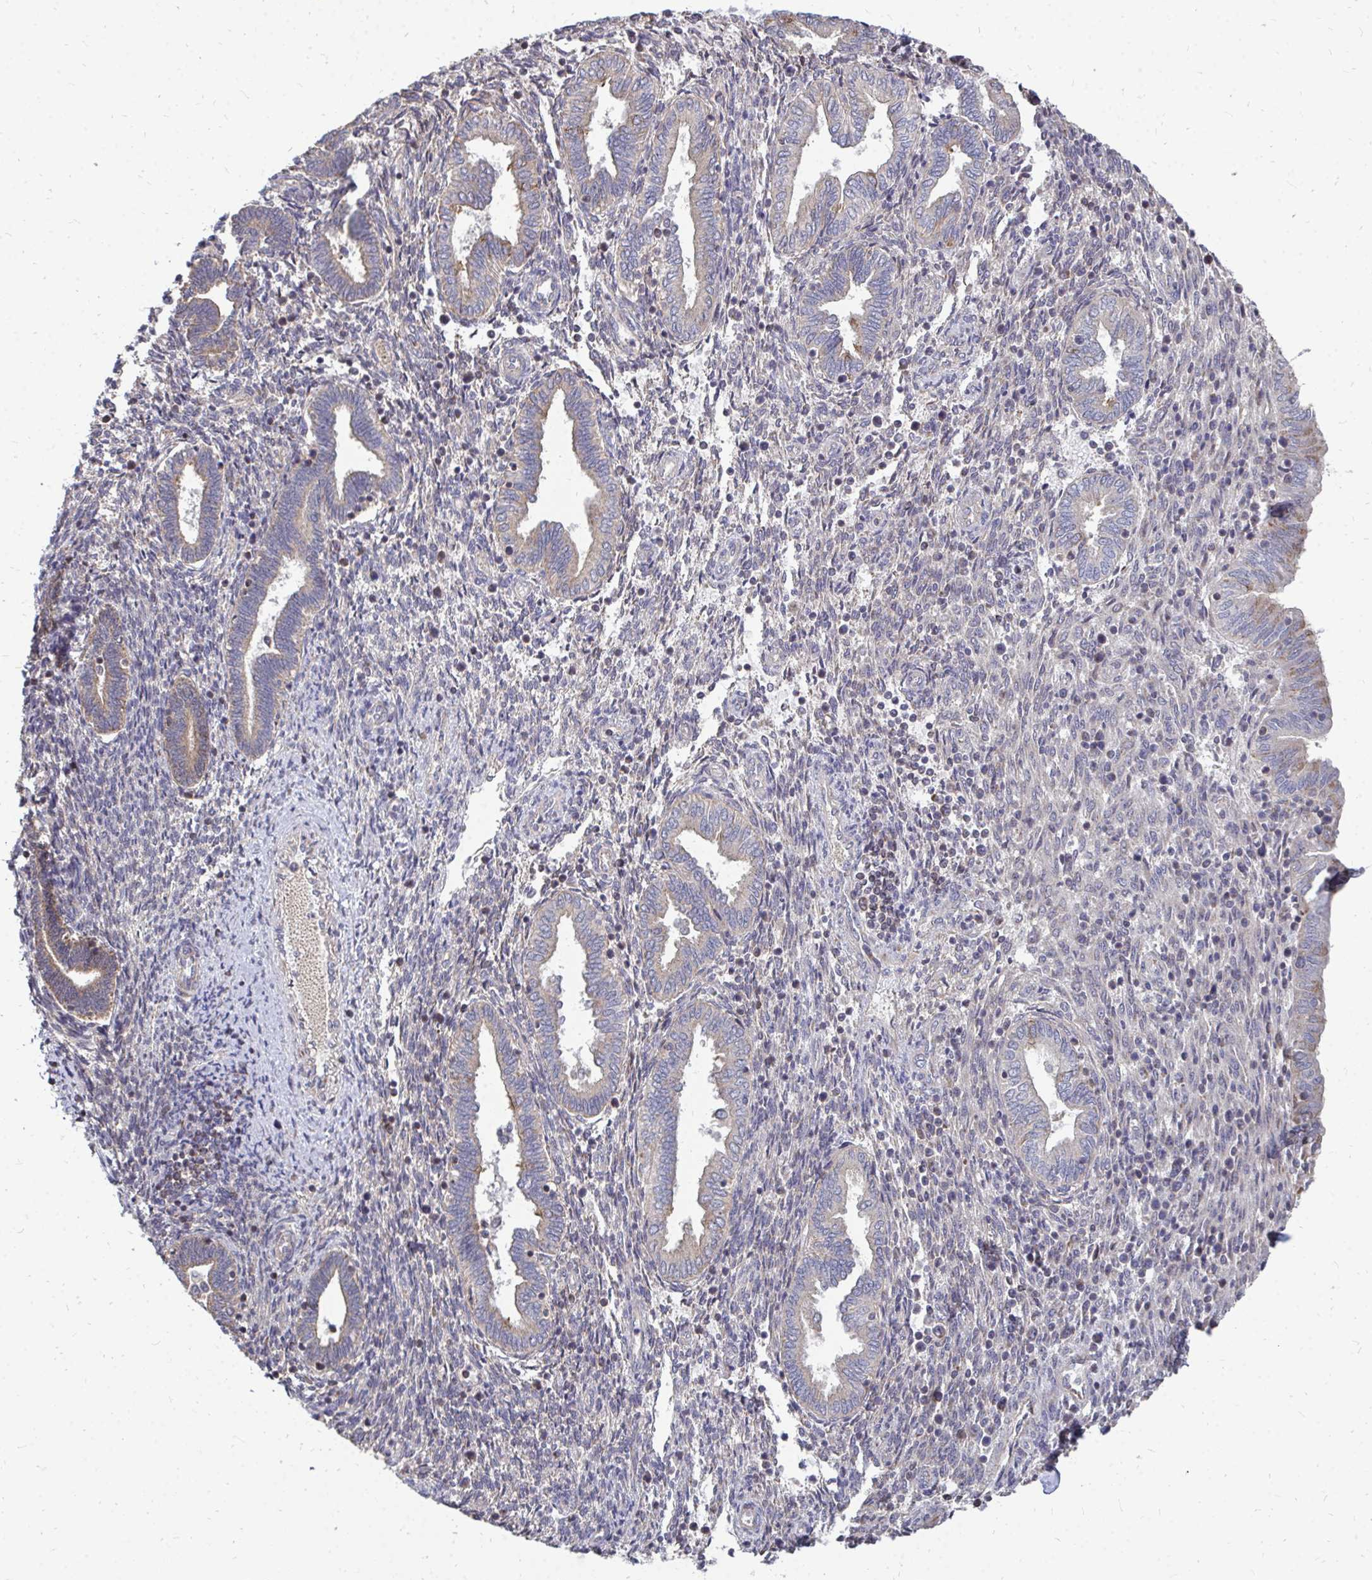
{"staining": {"intensity": "negative", "quantity": "none", "location": "none"}, "tissue": "endometrium", "cell_type": "Cells in endometrial stroma", "image_type": "normal", "snomed": [{"axis": "morphology", "description": "Normal tissue, NOS"}, {"axis": "topography", "description": "Endometrium"}], "caption": "High magnification brightfield microscopy of benign endometrium stained with DAB (3,3'-diaminobenzidine) (brown) and counterstained with hematoxylin (blue): cells in endometrial stroma show no significant expression.", "gene": "DNAJA2", "patient": {"sex": "female", "age": 42}}